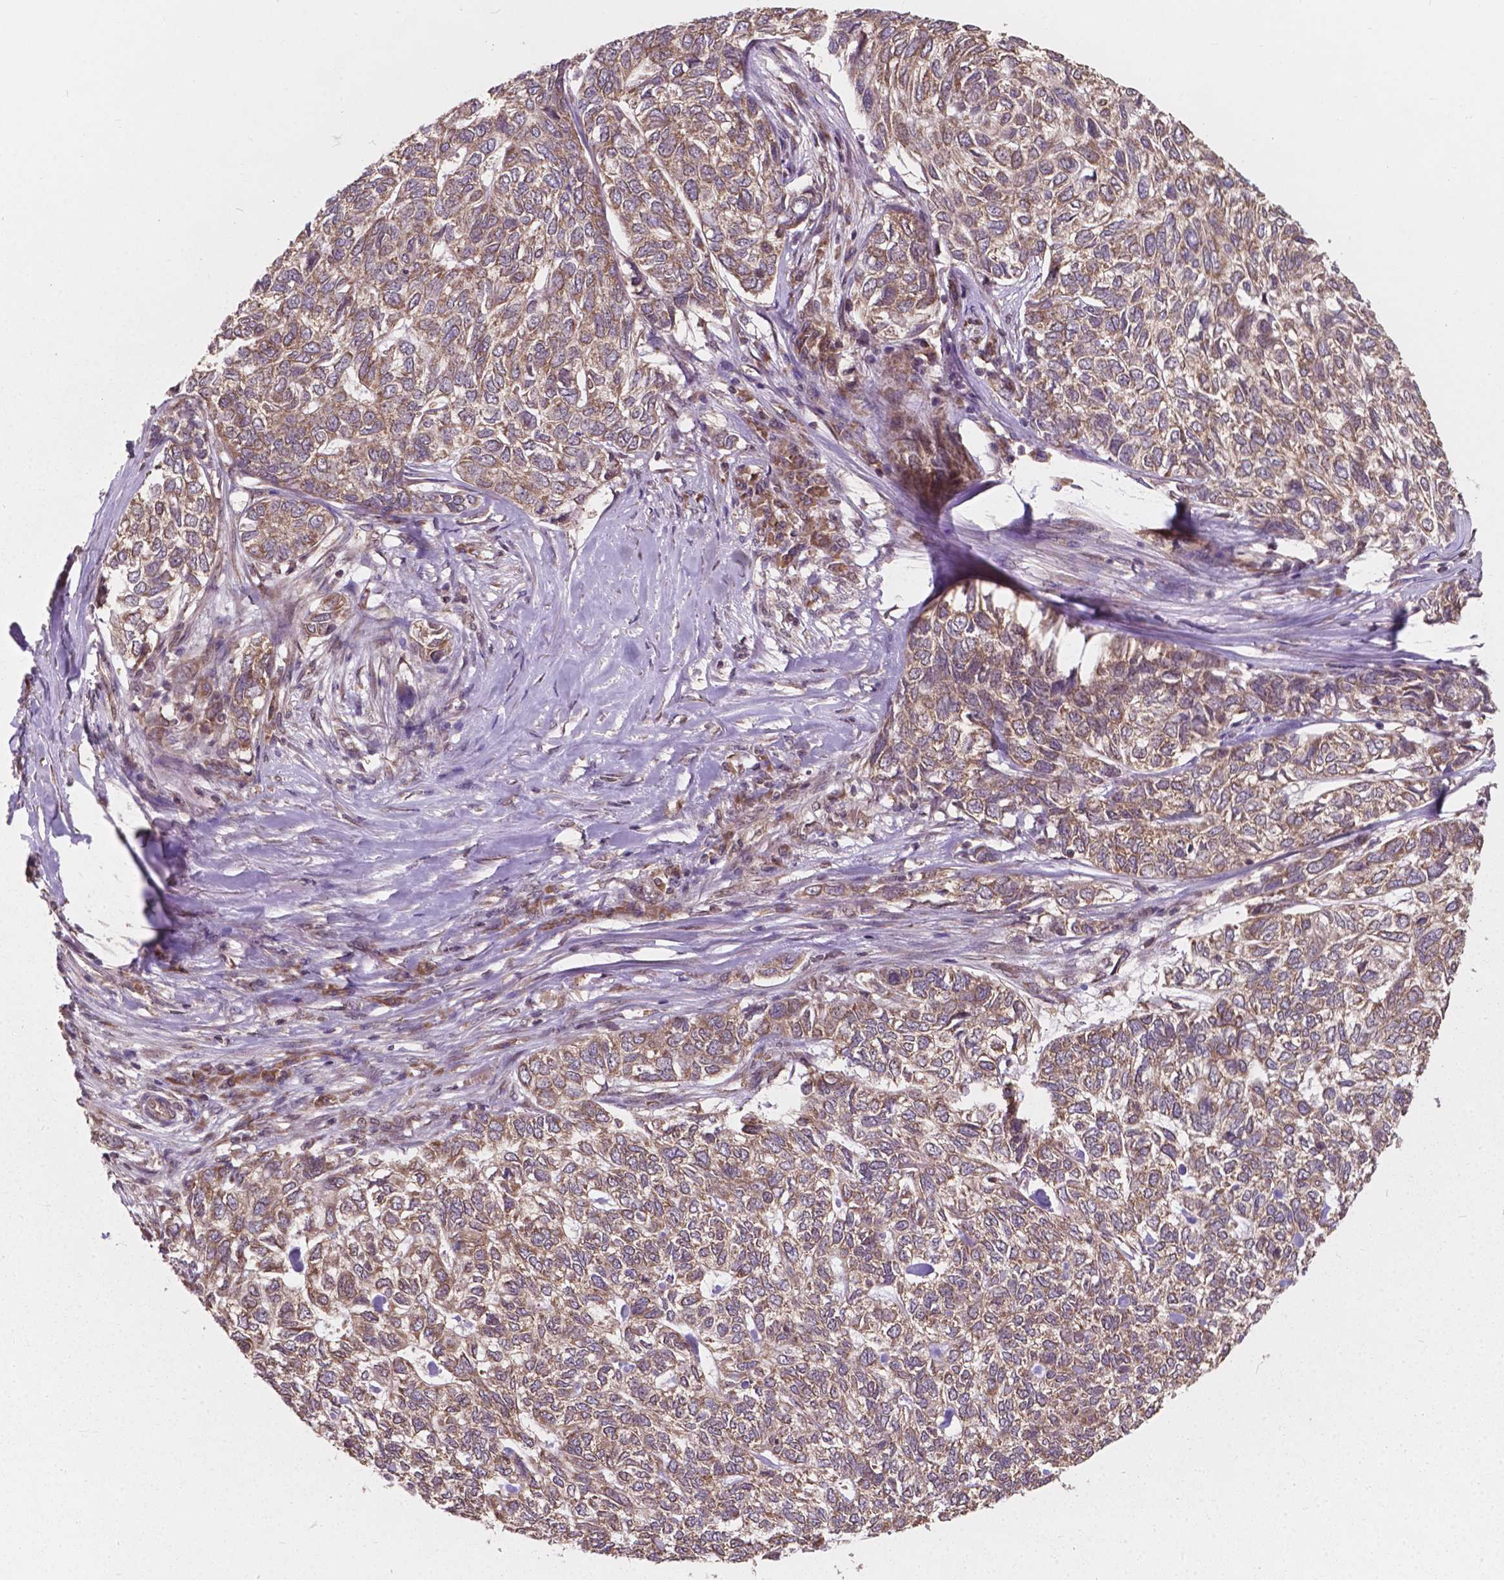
{"staining": {"intensity": "moderate", "quantity": "25%-75%", "location": "cytoplasmic/membranous"}, "tissue": "skin cancer", "cell_type": "Tumor cells", "image_type": "cancer", "snomed": [{"axis": "morphology", "description": "Basal cell carcinoma"}, {"axis": "topography", "description": "Skin"}], "caption": "A medium amount of moderate cytoplasmic/membranous staining is appreciated in about 25%-75% of tumor cells in skin cancer tissue. (DAB (3,3'-diaminobenzidine) IHC with brightfield microscopy, high magnification).", "gene": "MRPL33", "patient": {"sex": "female", "age": 65}}